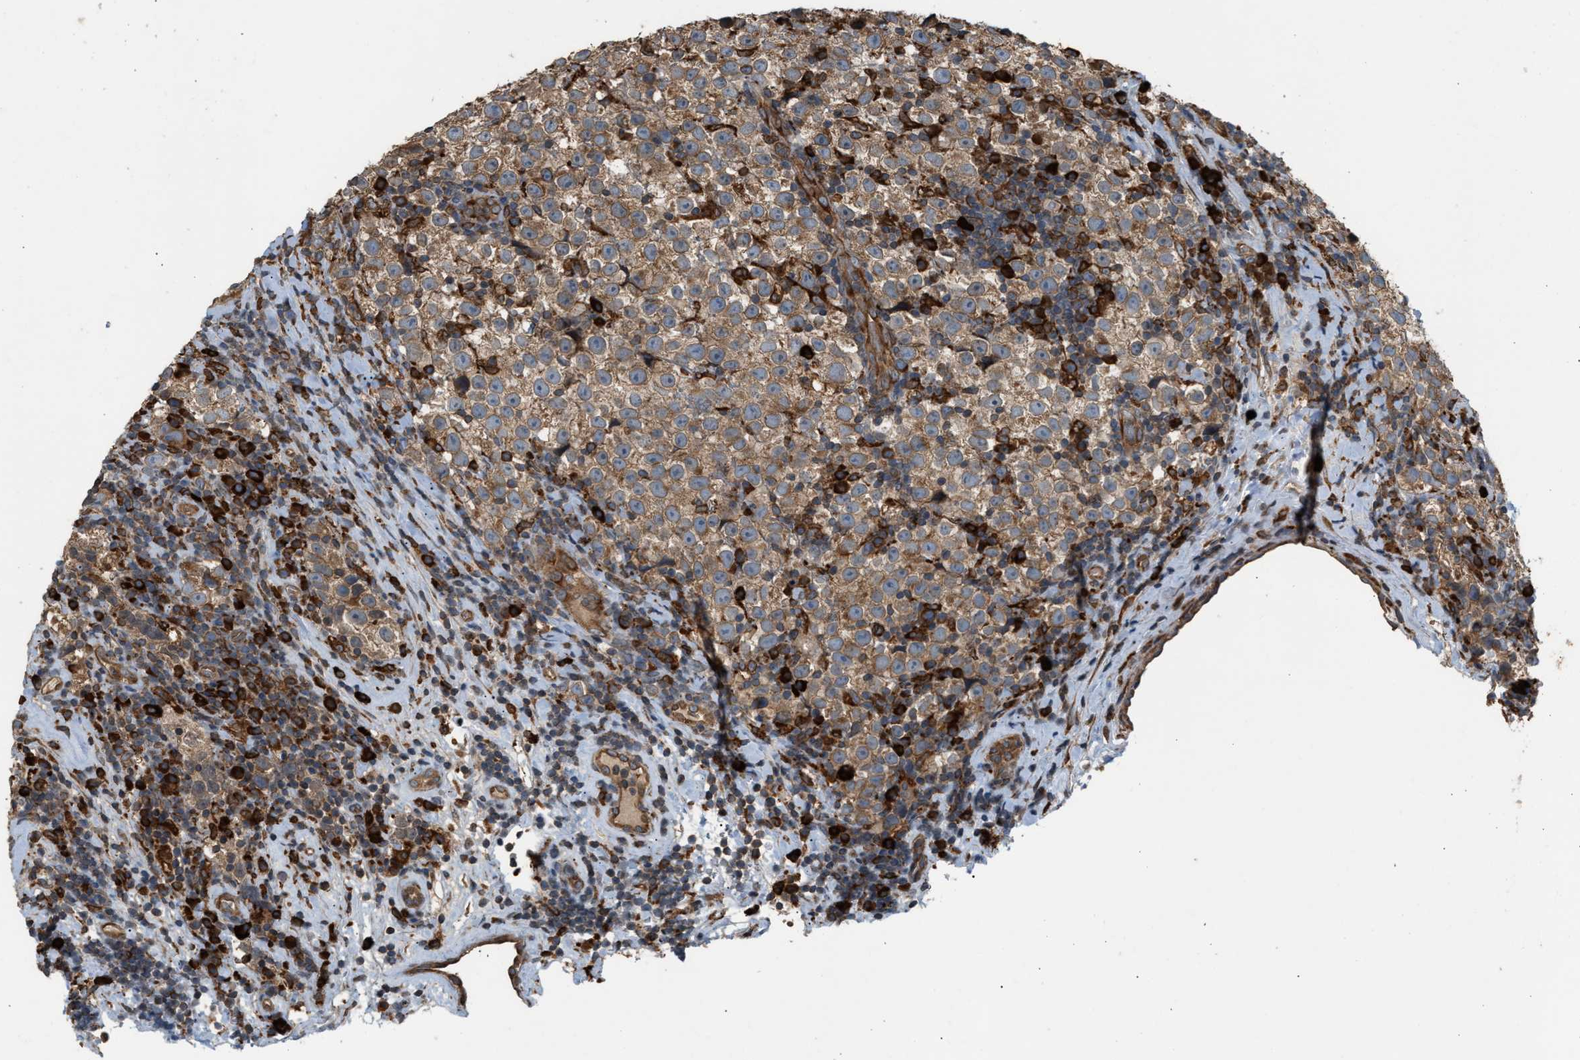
{"staining": {"intensity": "moderate", "quantity": ">75%", "location": "cytoplasmic/membranous"}, "tissue": "testis cancer", "cell_type": "Tumor cells", "image_type": "cancer", "snomed": [{"axis": "morphology", "description": "Normal tissue, NOS"}, {"axis": "morphology", "description": "Seminoma, NOS"}, {"axis": "topography", "description": "Testis"}], "caption": "Immunohistochemistry (IHC) micrograph of neoplastic tissue: testis seminoma stained using IHC reveals medium levels of moderate protein expression localized specifically in the cytoplasmic/membranous of tumor cells, appearing as a cytoplasmic/membranous brown color.", "gene": "BAIAP2L1", "patient": {"sex": "male", "age": 43}}